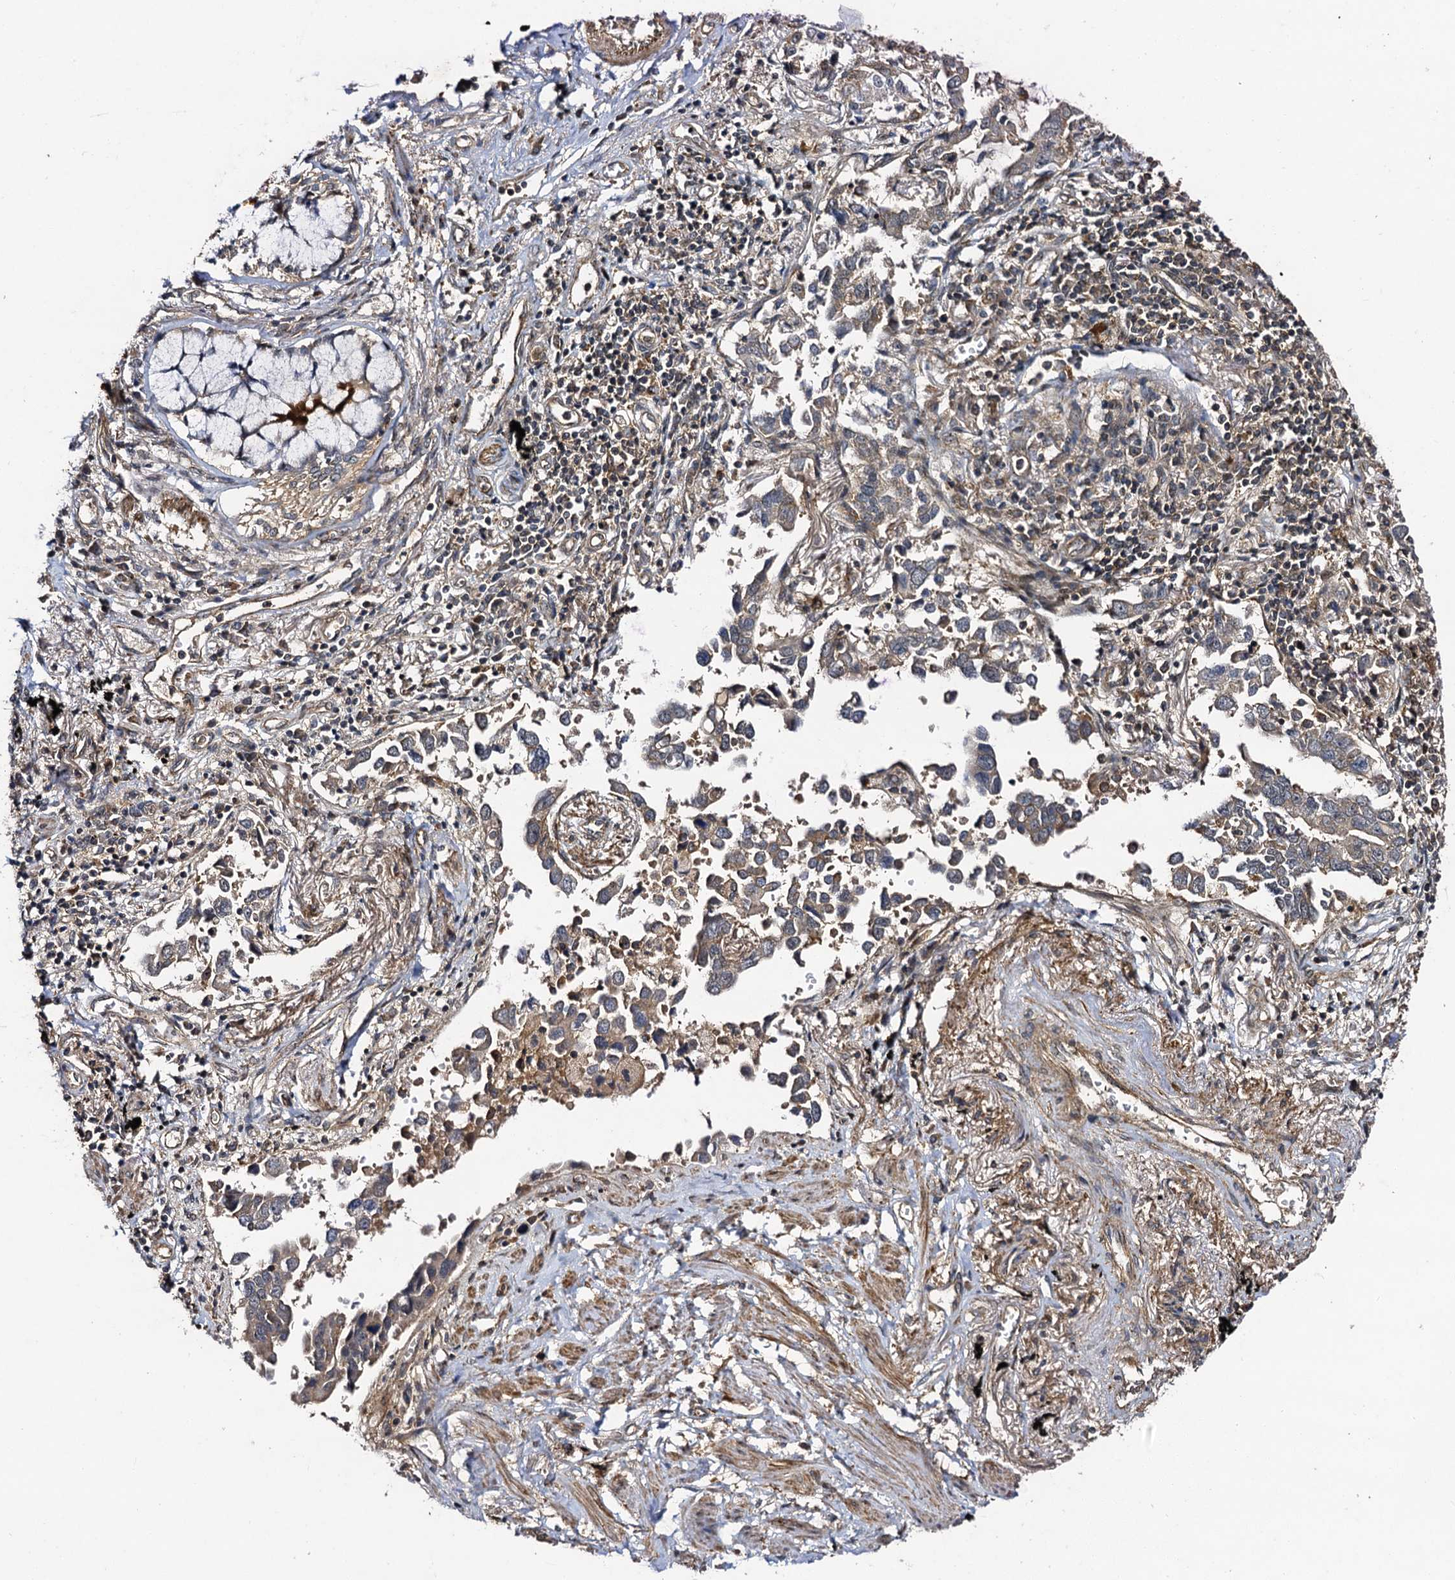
{"staining": {"intensity": "moderate", "quantity": ">75%", "location": "cytoplasmic/membranous"}, "tissue": "lung cancer", "cell_type": "Tumor cells", "image_type": "cancer", "snomed": [{"axis": "morphology", "description": "Adenocarcinoma, NOS"}, {"axis": "topography", "description": "Lung"}], "caption": "Human lung cancer stained for a protein (brown) demonstrates moderate cytoplasmic/membranous positive staining in approximately >75% of tumor cells.", "gene": "KXD1", "patient": {"sex": "male", "age": 67}}